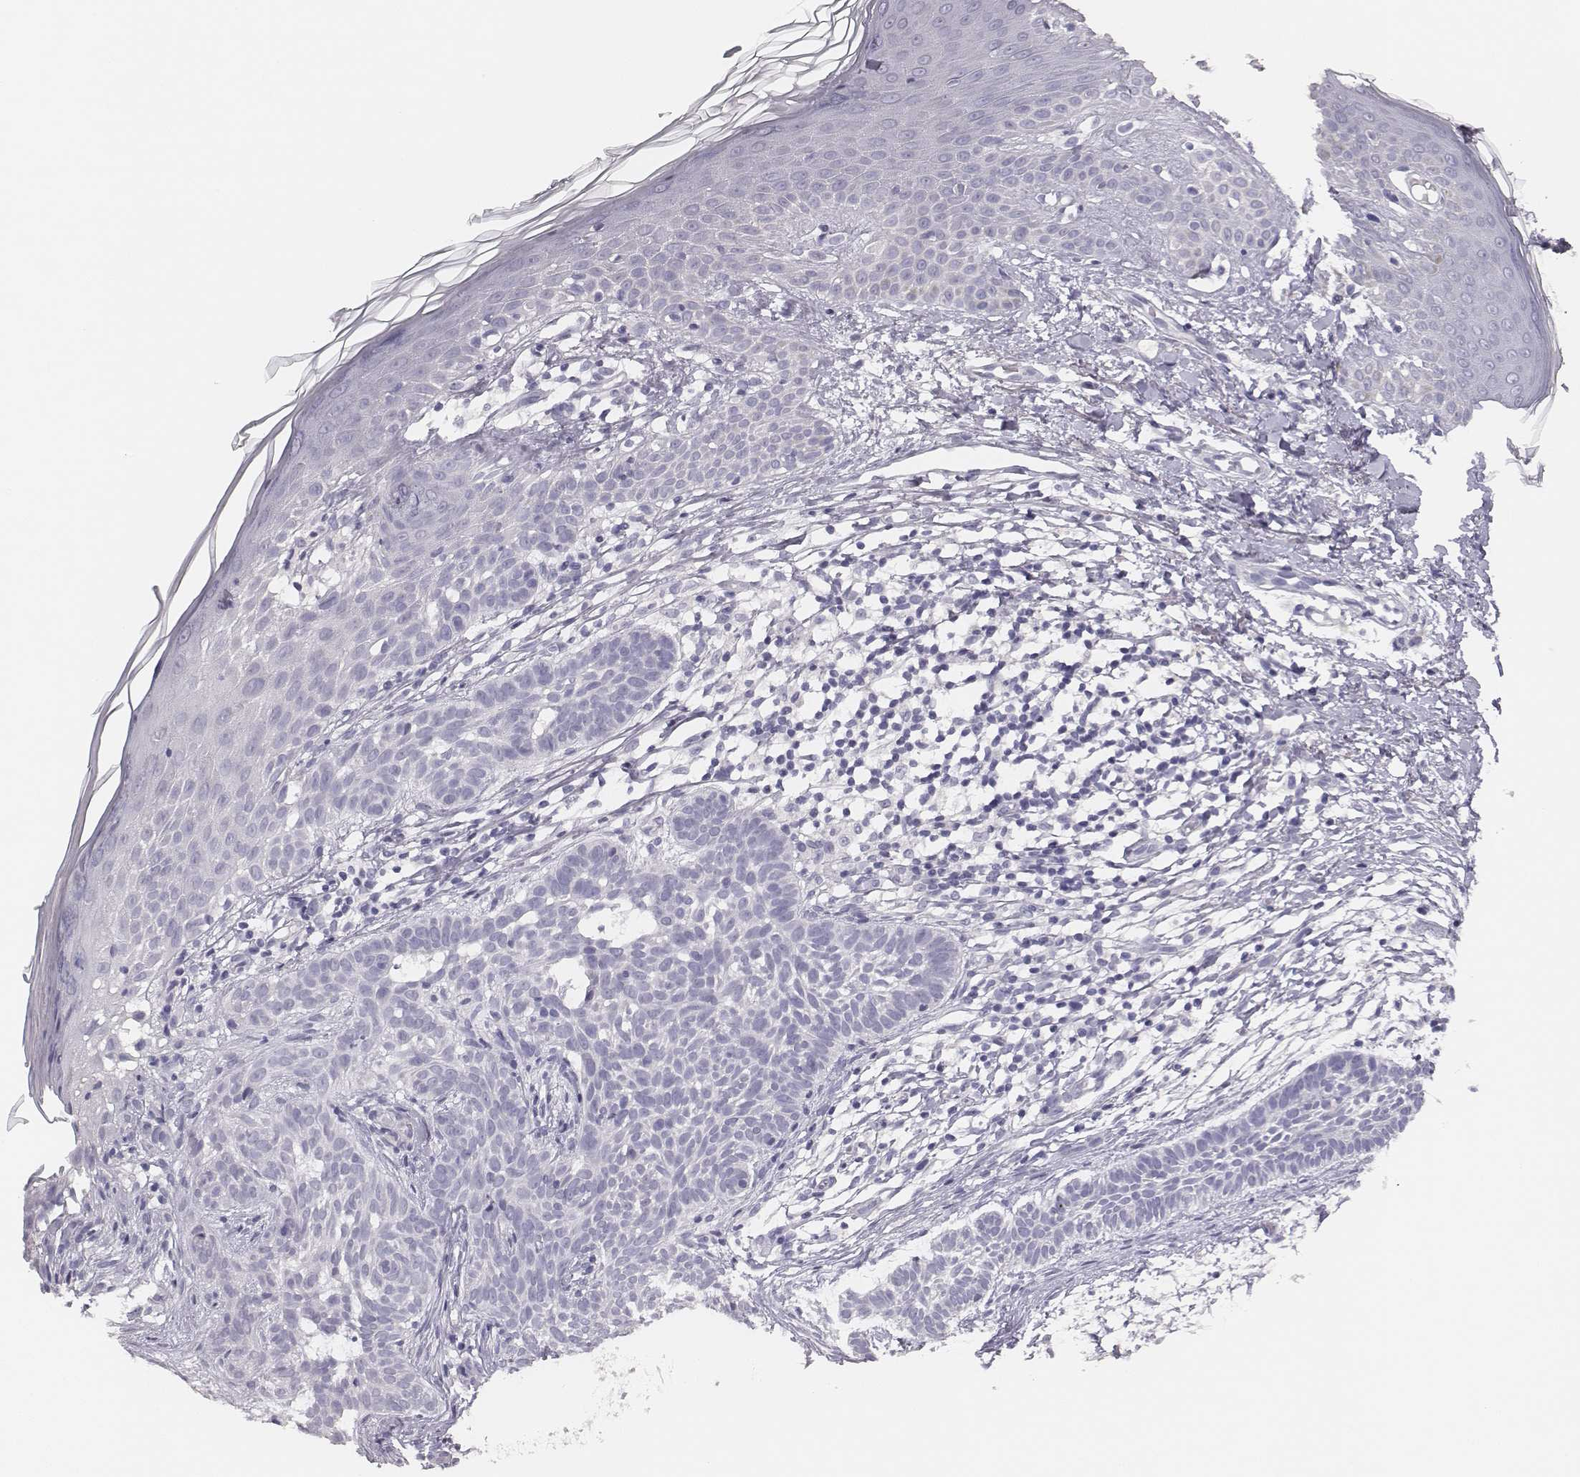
{"staining": {"intensity": "negative", "quantity": "none", "location": "none"}, "tissue": "skin cancer", "cell_type": "Tumor cells", "image_type": "cancer", "snomed": [{"axis": "morphology", "description": "Basal cell carcinoma"}, {"axis": "topography", "description": "Skin"}], "caption": "Human skin basal cell carcinoma stained for a protein using immunohistochemistry demonstrates no staining in tumor cells.", "gene": "MYH6", "patient": {"sex": "male", "age": 85}}